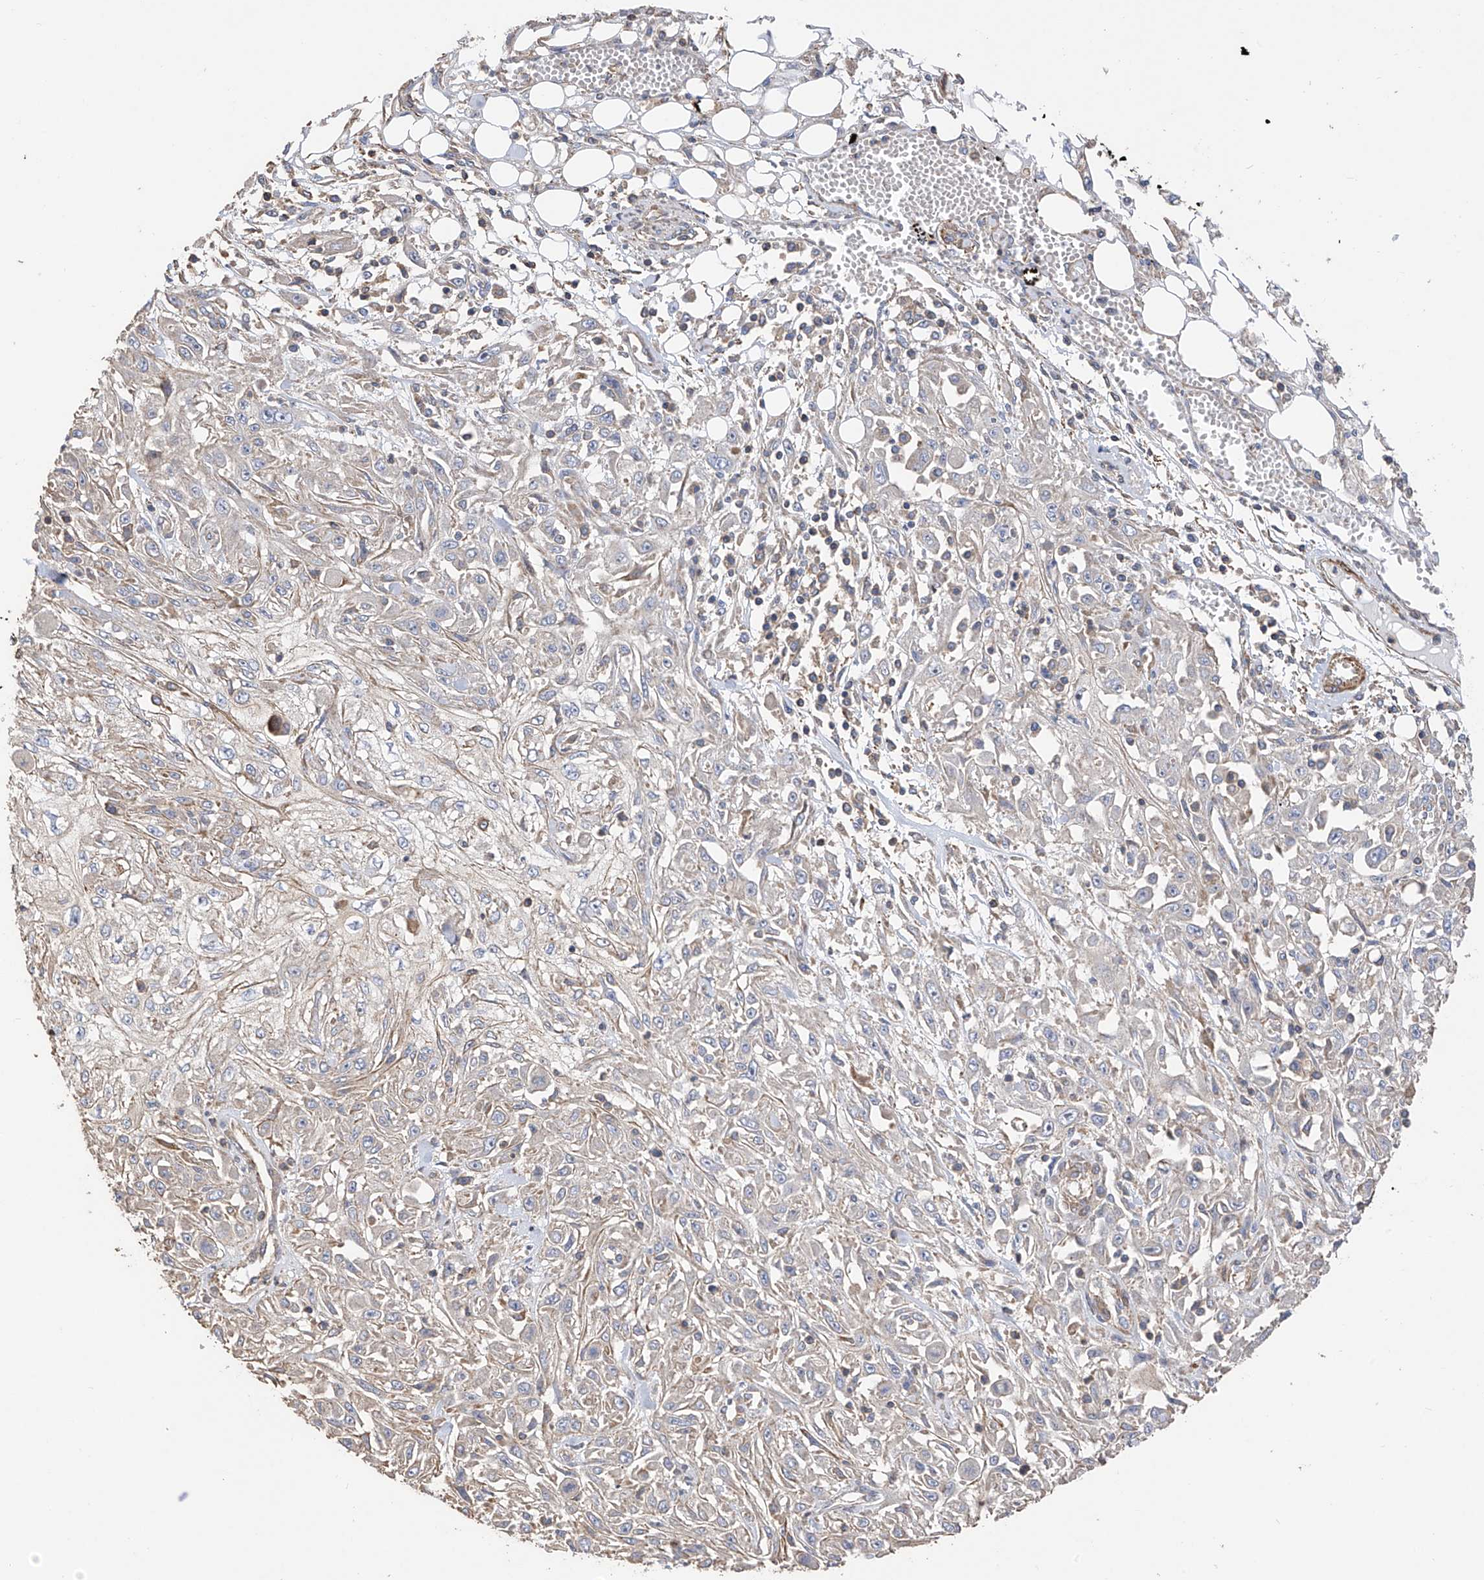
{"staining": {"intensity": "negative", "quantity": "none", "location": "none"}, "tissue": "skin cancer", "cell_type": "Tumor cells", "image_type": "cancer", "snomed": [{"axis": "morphology", "description": "Squamous cell carcinoma, NOS"}, {"axis": "morphology", "description": "Squamous cell carcinoma, metastatic, NOS"}, {"axis": "topography", "description": "Skin"}, {"axis": "topography", "description": "Lymph node"}], "caption": "Protein analysis of squamous cell carcinoma (skin) reveals no significant staining in tumor cells.", "gene": "SLC43A3", "patient": {"sex": "male", "age": 75}}